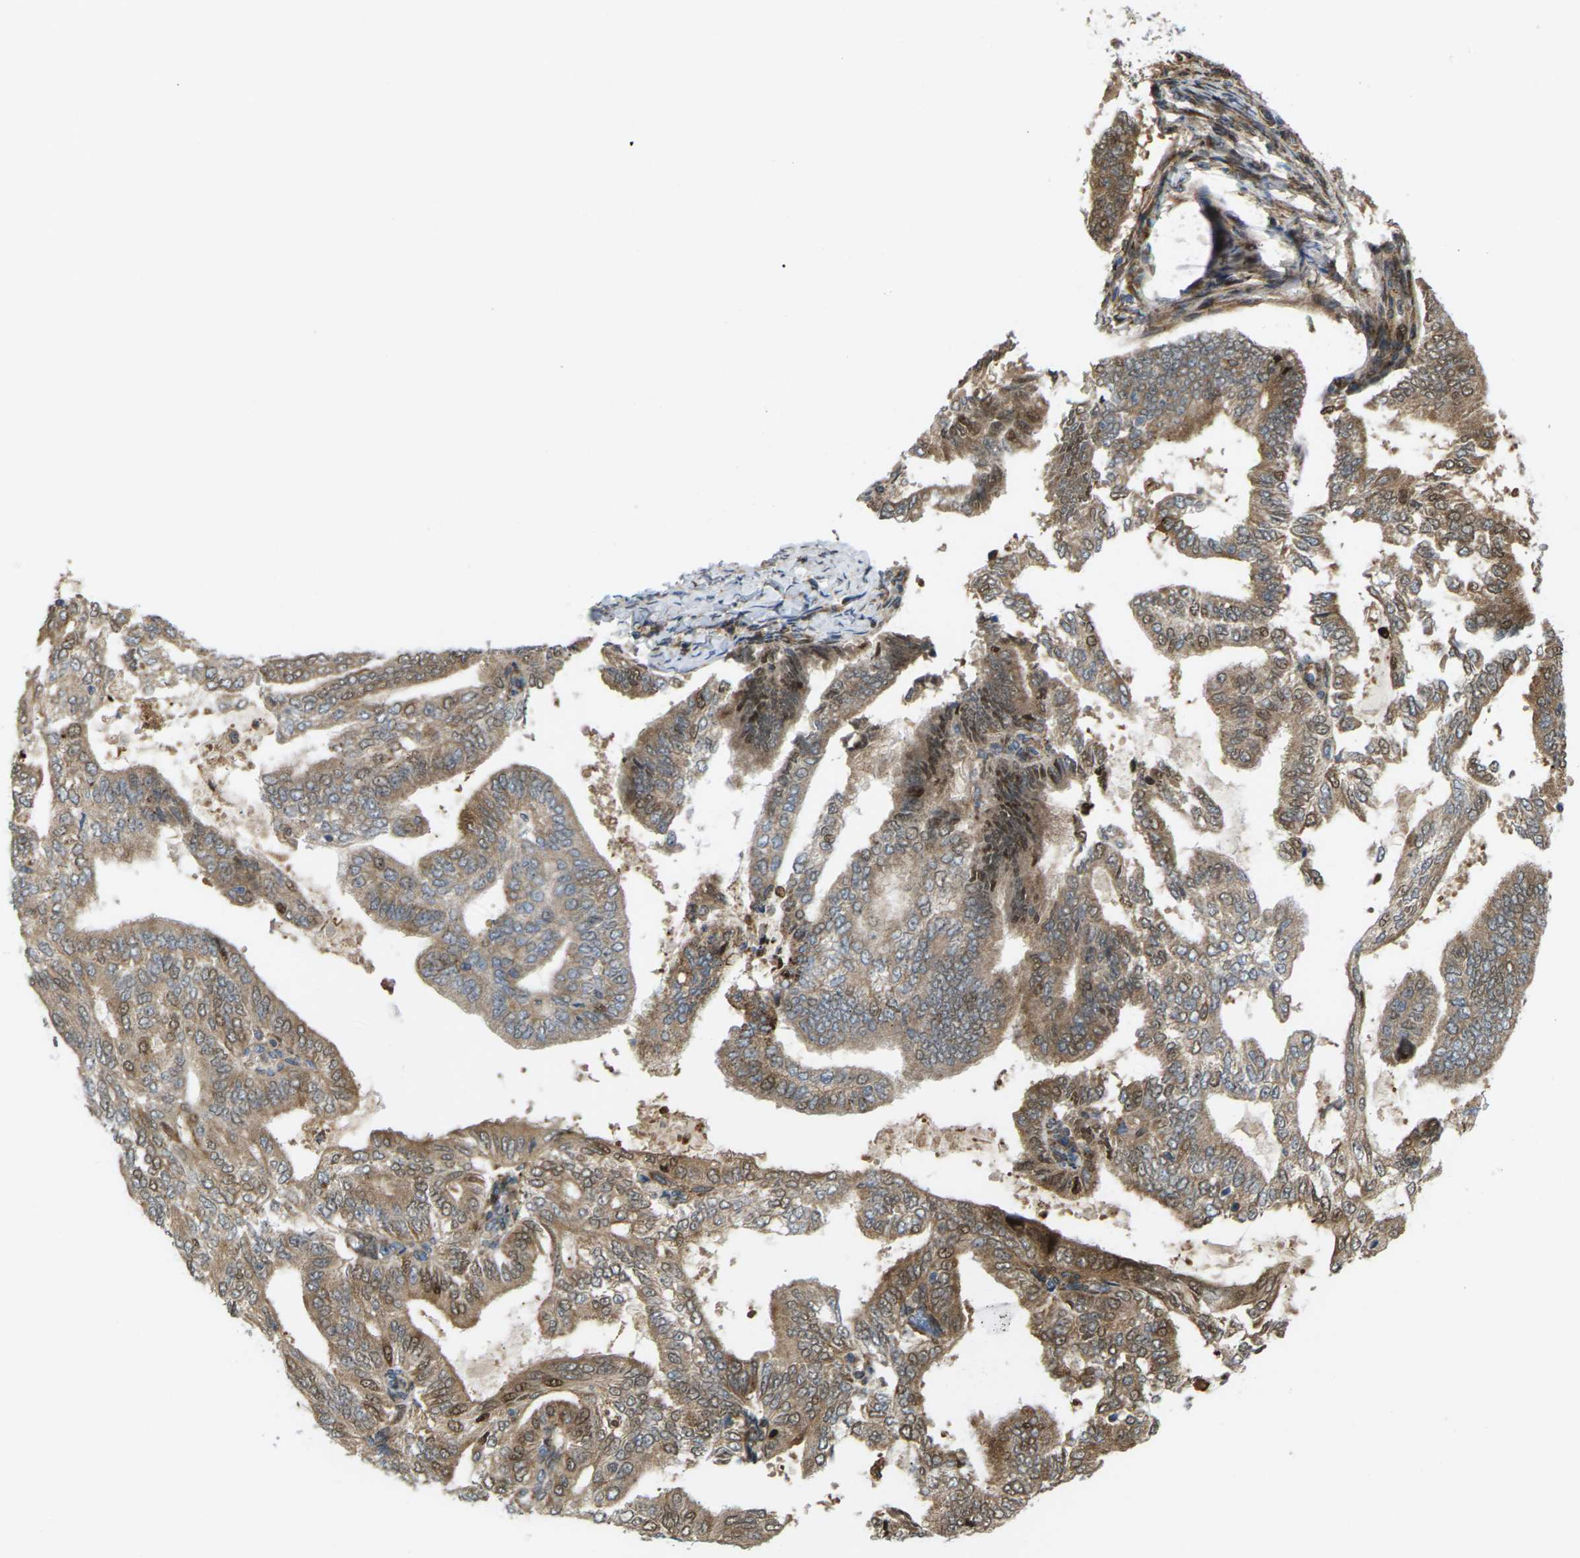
{"staining": {"intensity": "moderate", "quantity": ">75%", "location": "cytoplasmic/membranous,nuclear"}, "tissue": "endometrial cancer", "cell_type": "Tumor cells", "image_type": "cancer", "snomed": [{"axis": "morphology", "description": "Adenocarcinoma, NOS"}, {"axis": "topography", "description": "Endometrium"}], "caption": "High-magnification brightfield microscopy of endometrial adenocarcinoma stained with DAB (3,3'-diaminobenzidine) (brown) and counterstained with hematoxylin (blue). tumor cells exhibit moderate cytoplasmic/membranous and nuclear staining is seen in about>75% of cells.", "gene": "ROBO1", "patient": {"sex": "female", "age": 58}}